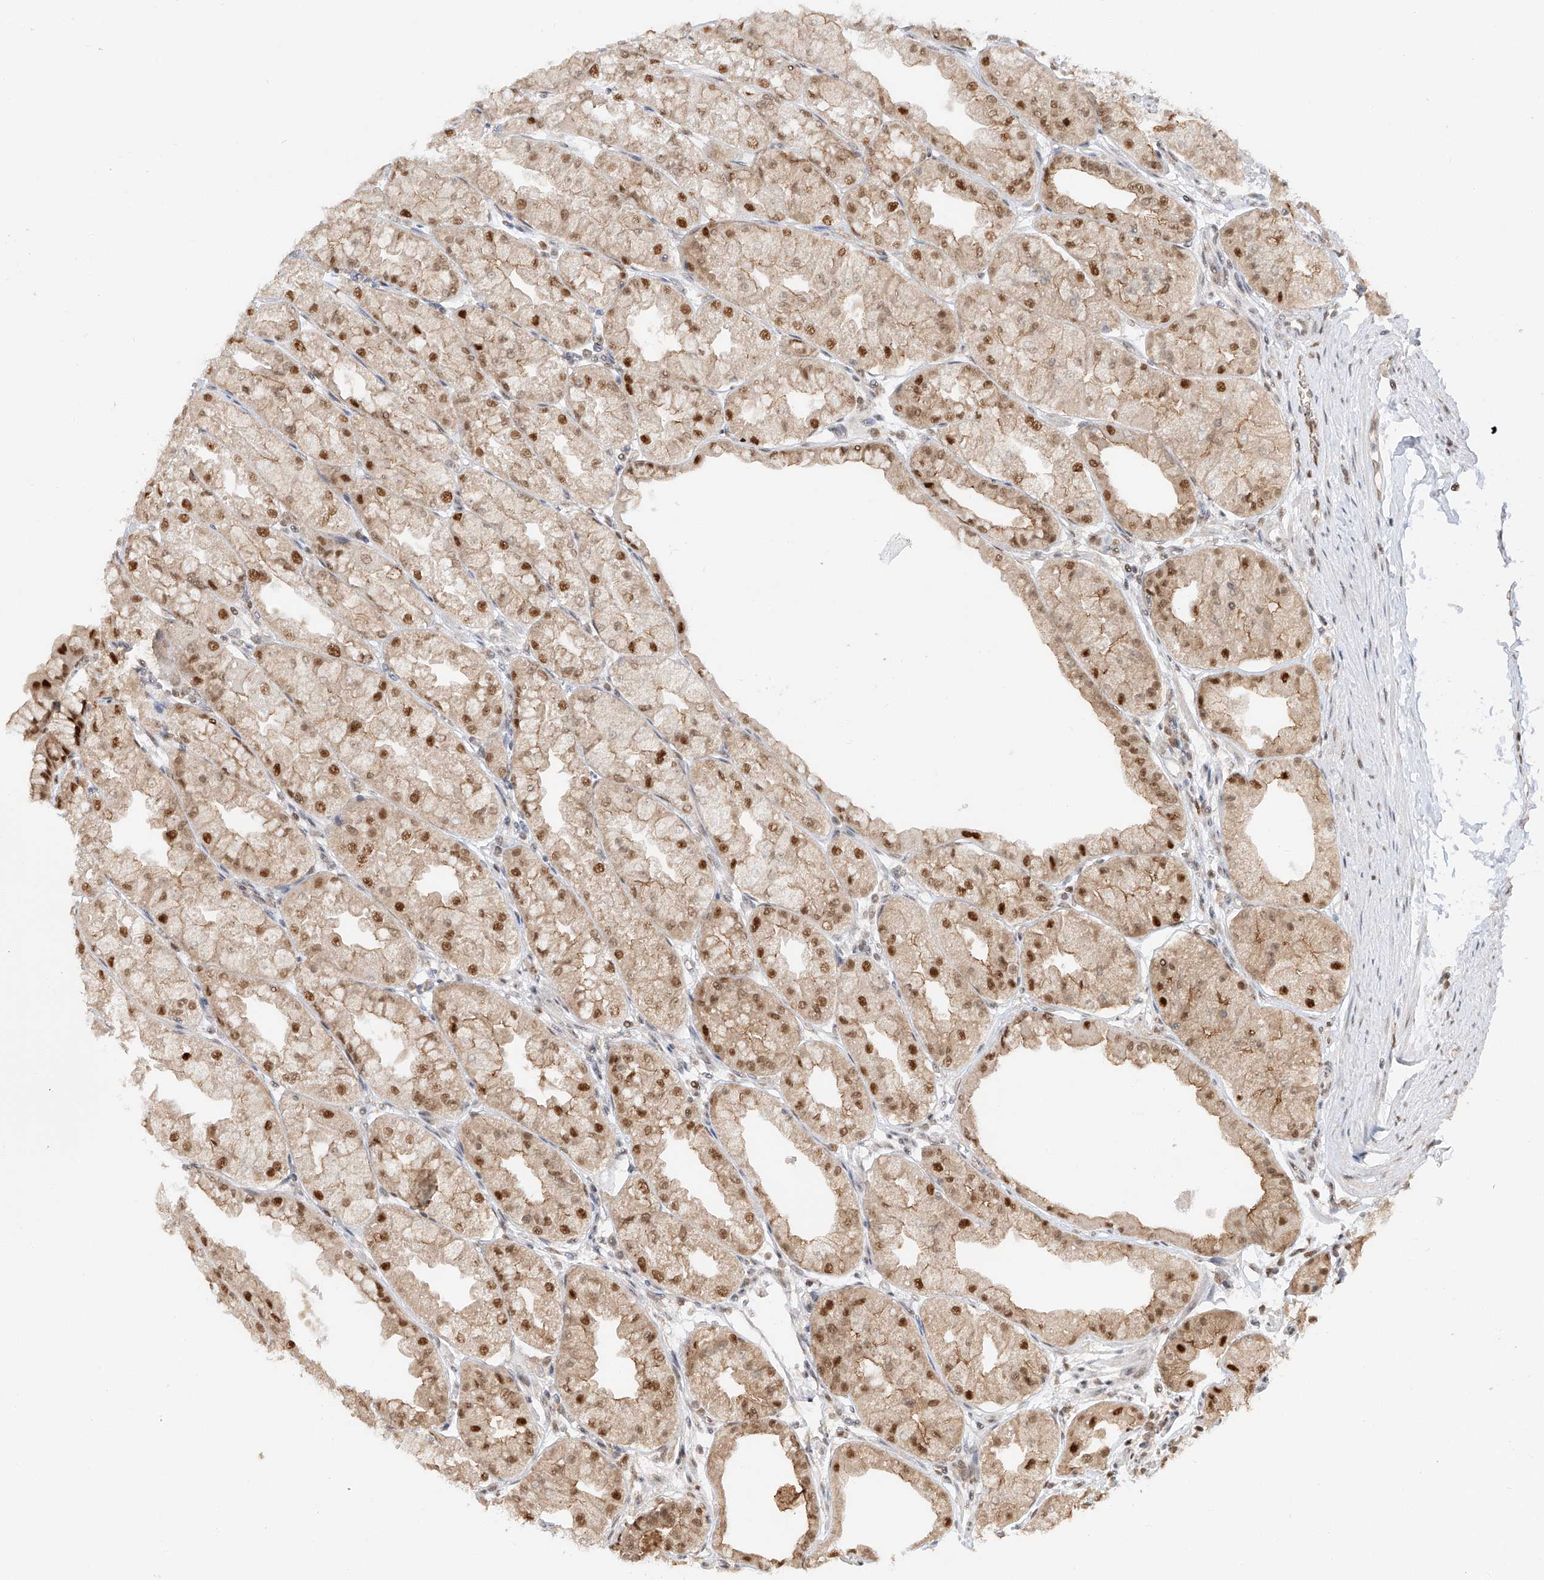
{"staining": {"intensity": "moderate", "quantity": ">75%", "location": "cytoplasmic/membranous,nuclear"}, "tissue": "stomach", "cell_type": "Glandular cells", "image_type": "normal", "snomed": [{"axis": "morphology", "description": "Normal tissue, NOS"}, {"axis": "topography", "description": "Stomach, upper"}], "caption": "Immunohistochemical staining of normal stomach demonstrates >75% levels of moderate cytoplasmic/membranous,nuclear protein expression in approximately >75% of glandular cells.", "gene": "POGK", "patient": {"sex": "male", "age": 47}}